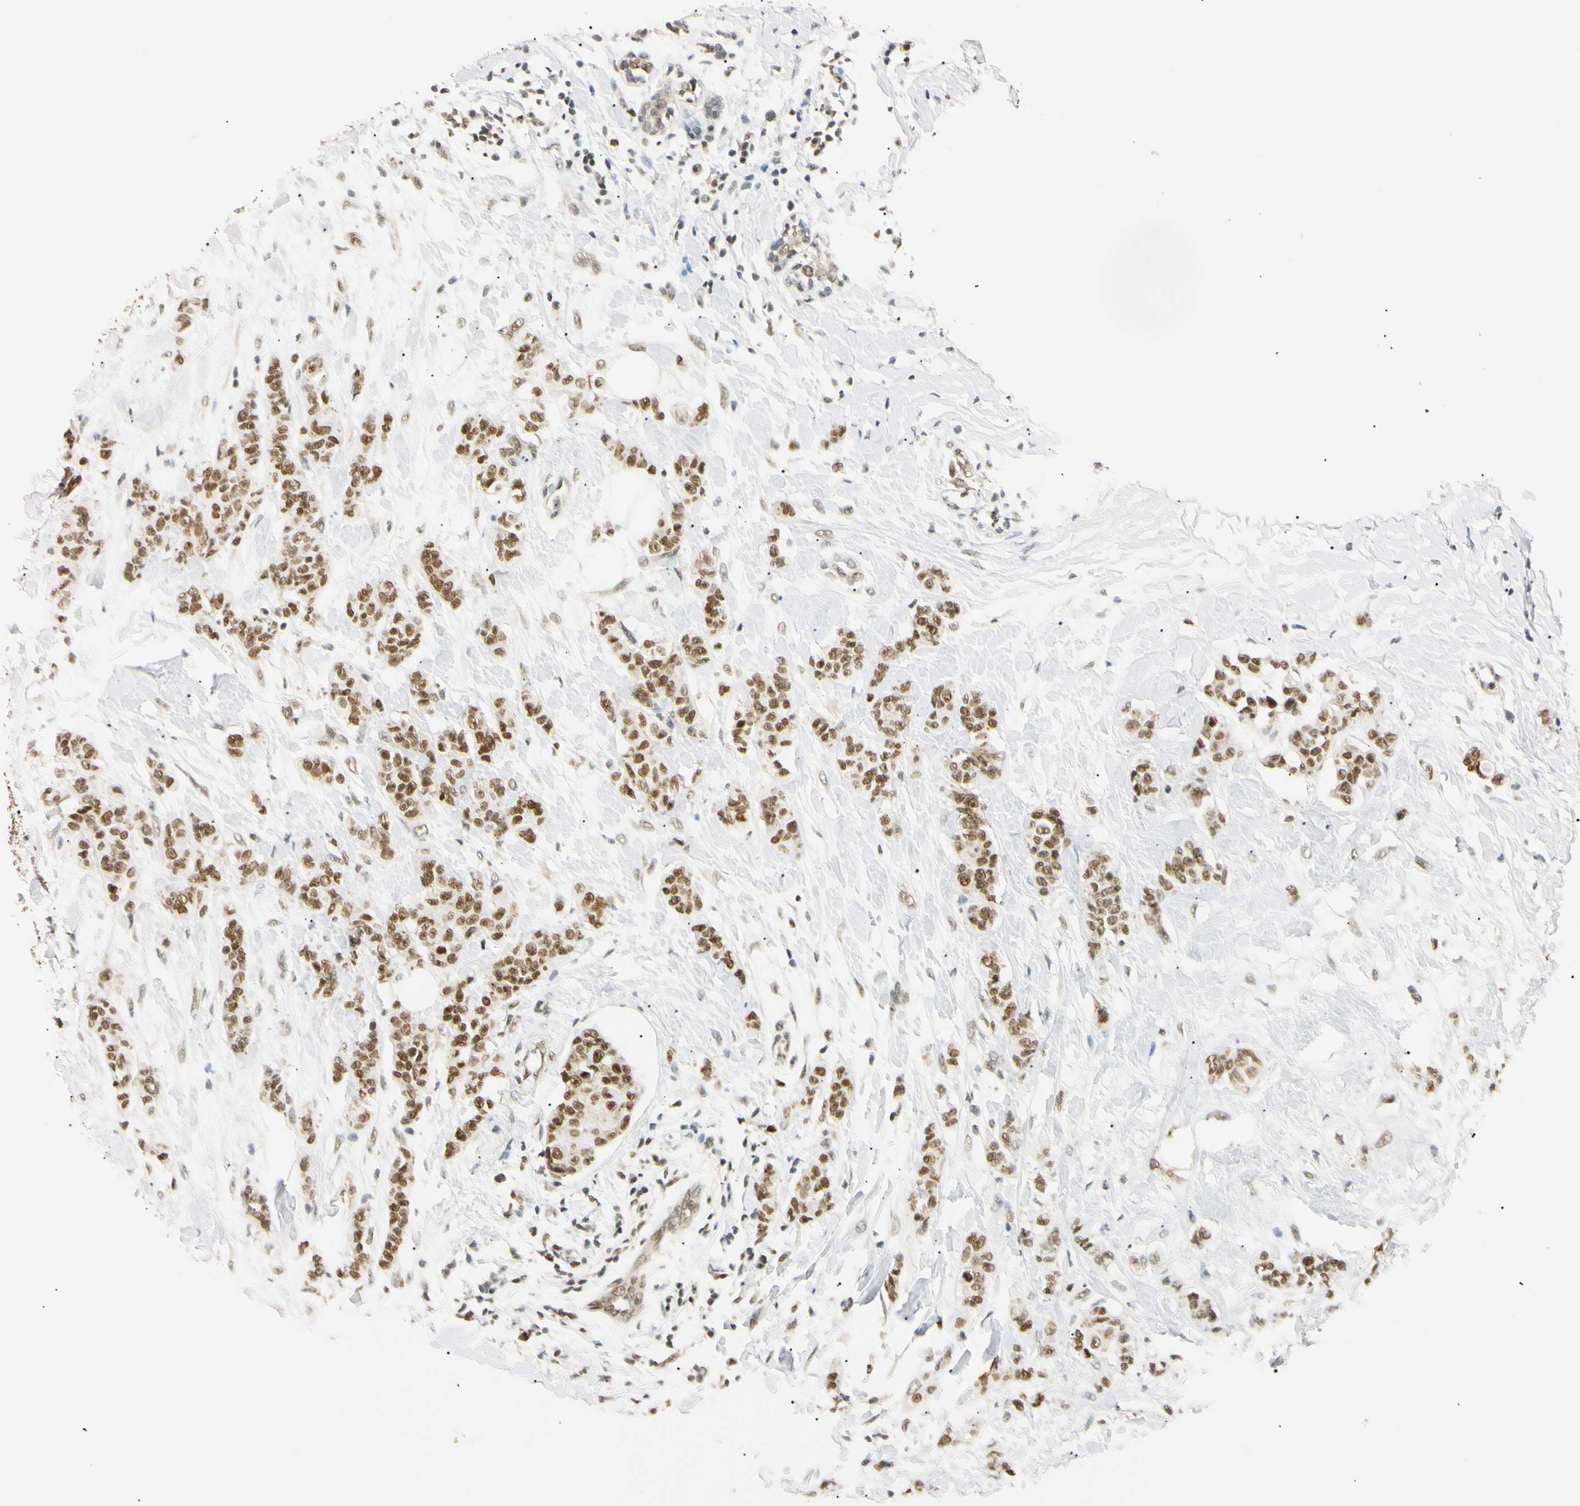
{"staining": {"intensity": "moderate", "quantity": ">75%", "location": "nuclear"}, "tissue": "breast cancer", "cell_type": "Tumor cells", "image_type": "cancer", "snomed": [{"axis": "morphology", "description": "Normal tissue, NOS"}, {"axis": "morphology", "description": "Duct carcinoma"}, {"axis": "topography", "description": "Breast"}], "caption": "The immunohistochemical stain labels moderate nuclear expression in tumor cells of infiltrating ductal carcinoma (breast) tissue.", "gene": "SMARCA5", "patient": {"sex": "female", "age": 40}}